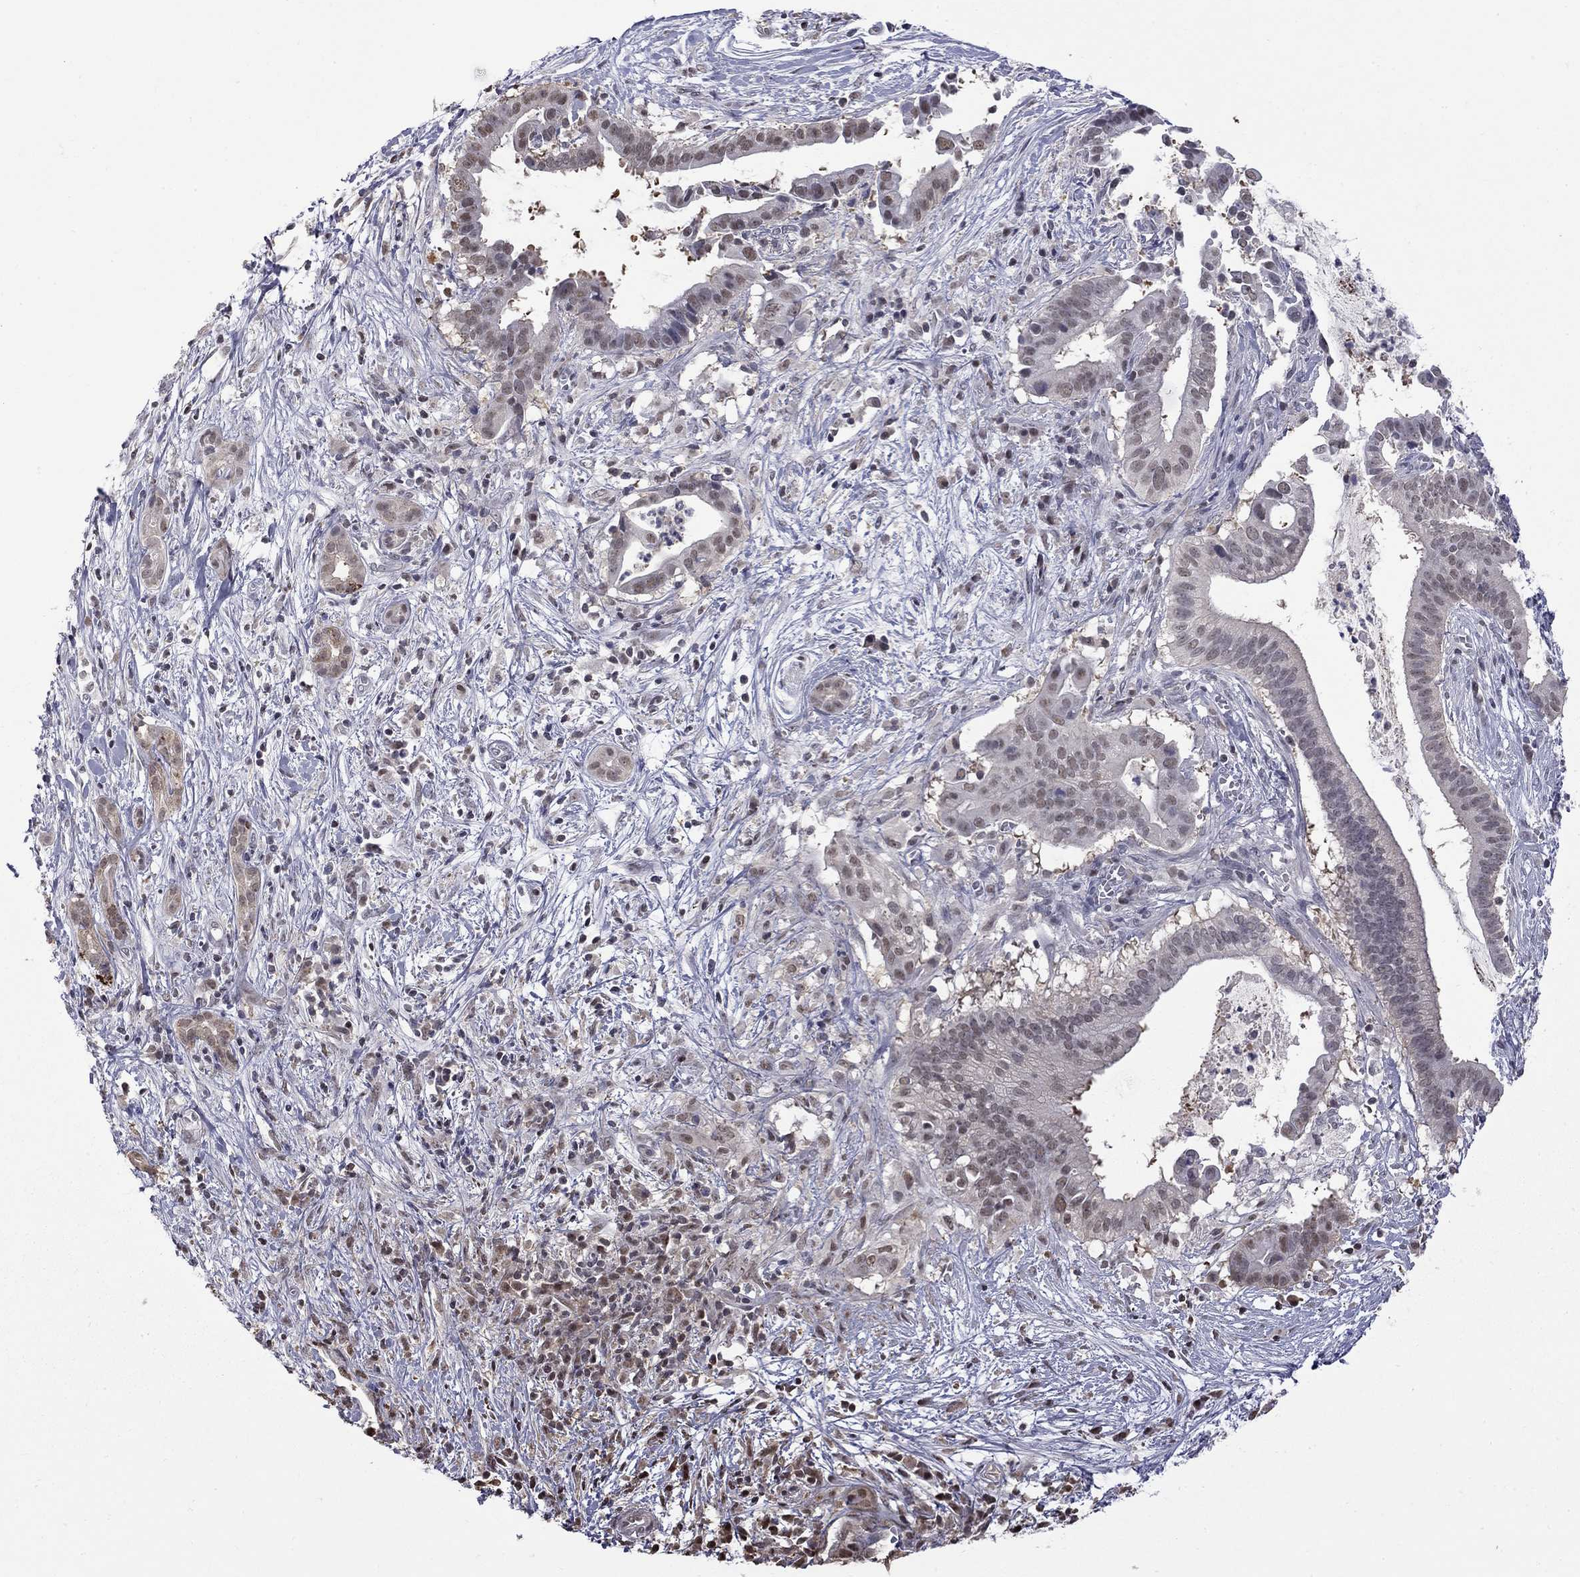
{"staining": {"intensity": "weak", "quantity": "<25%", "location": "nuclear"}, "tissue": "pancreatic cancer", "cell_type": "Tumor cells", "image_type": "cancer", "snomed": [{"axis": "morphology", "description": "Adenocarcinoma, NOS"}, {"axis": "topography", "description": "Pancreas"}], "caption": "A high-resolution image shows immunohistochemistry staining of pancreatic adenocarcinoma, which shows no significant staining in tumor cells.", "gene": "RFWD3", "patient": {"sex": "male", "age": 61}}